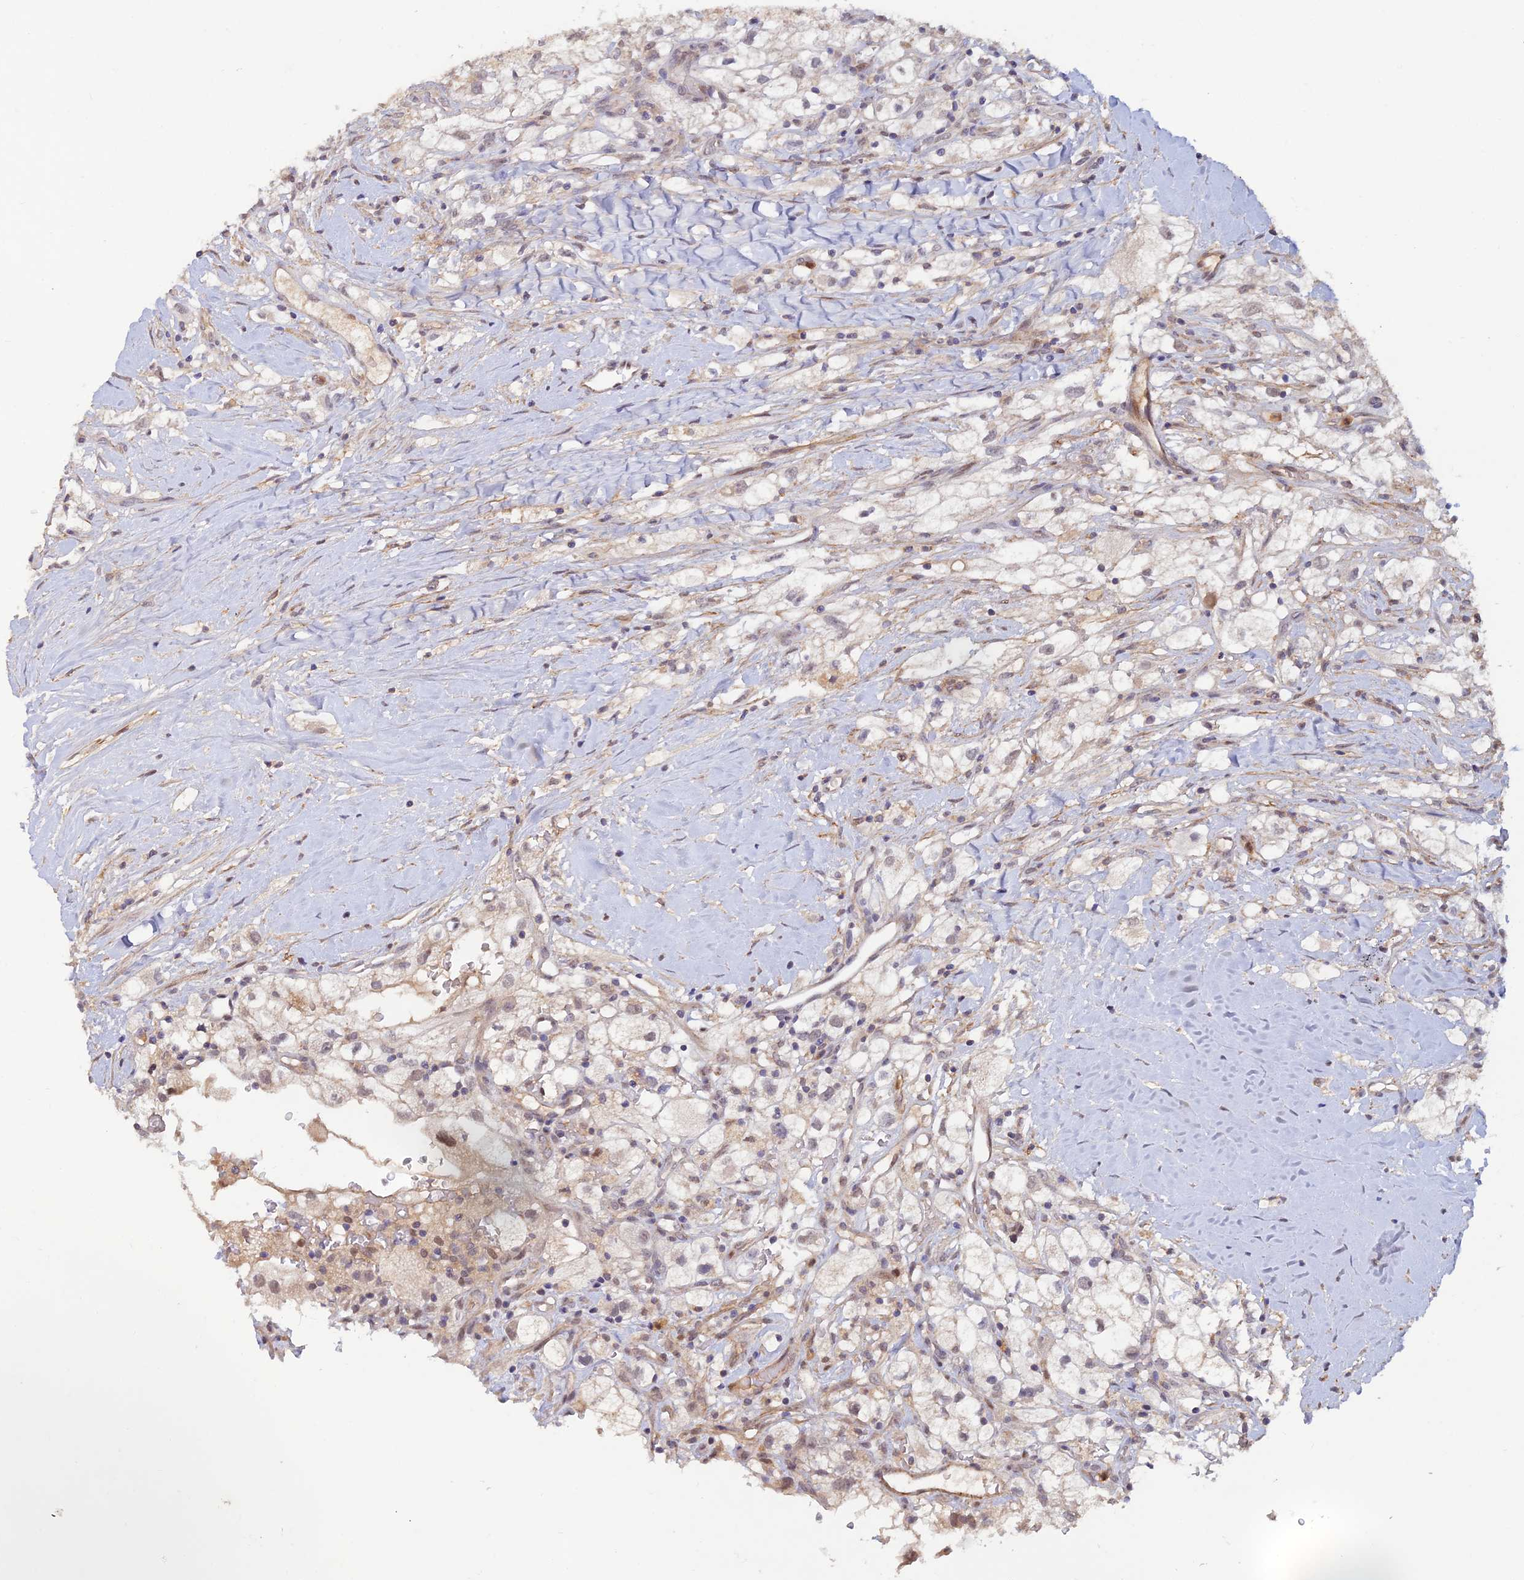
{"staining": {"intensity": "weak", "quantity": "25%-75%", "location": "nuclear"}, "tissue": "renal cancer", "cell_type": "Tumor cells", "image_type": "cancer", "snomed": [{"axis": "morphology", "description": "Adenocarcinoma, NOS"}, {"axis": "topography", "description": "Kidney"}], "caption": "Brown immunohistochemical staining in renal cancer (adenocarcinoma) displays weak nuclear positivity in about 25%-75% of tumor cells. (Brightfield microscopy of DAB IHC at high magnification).", "gene": "FASTKD5", "patient": {"sex": "male", "age": 59}}